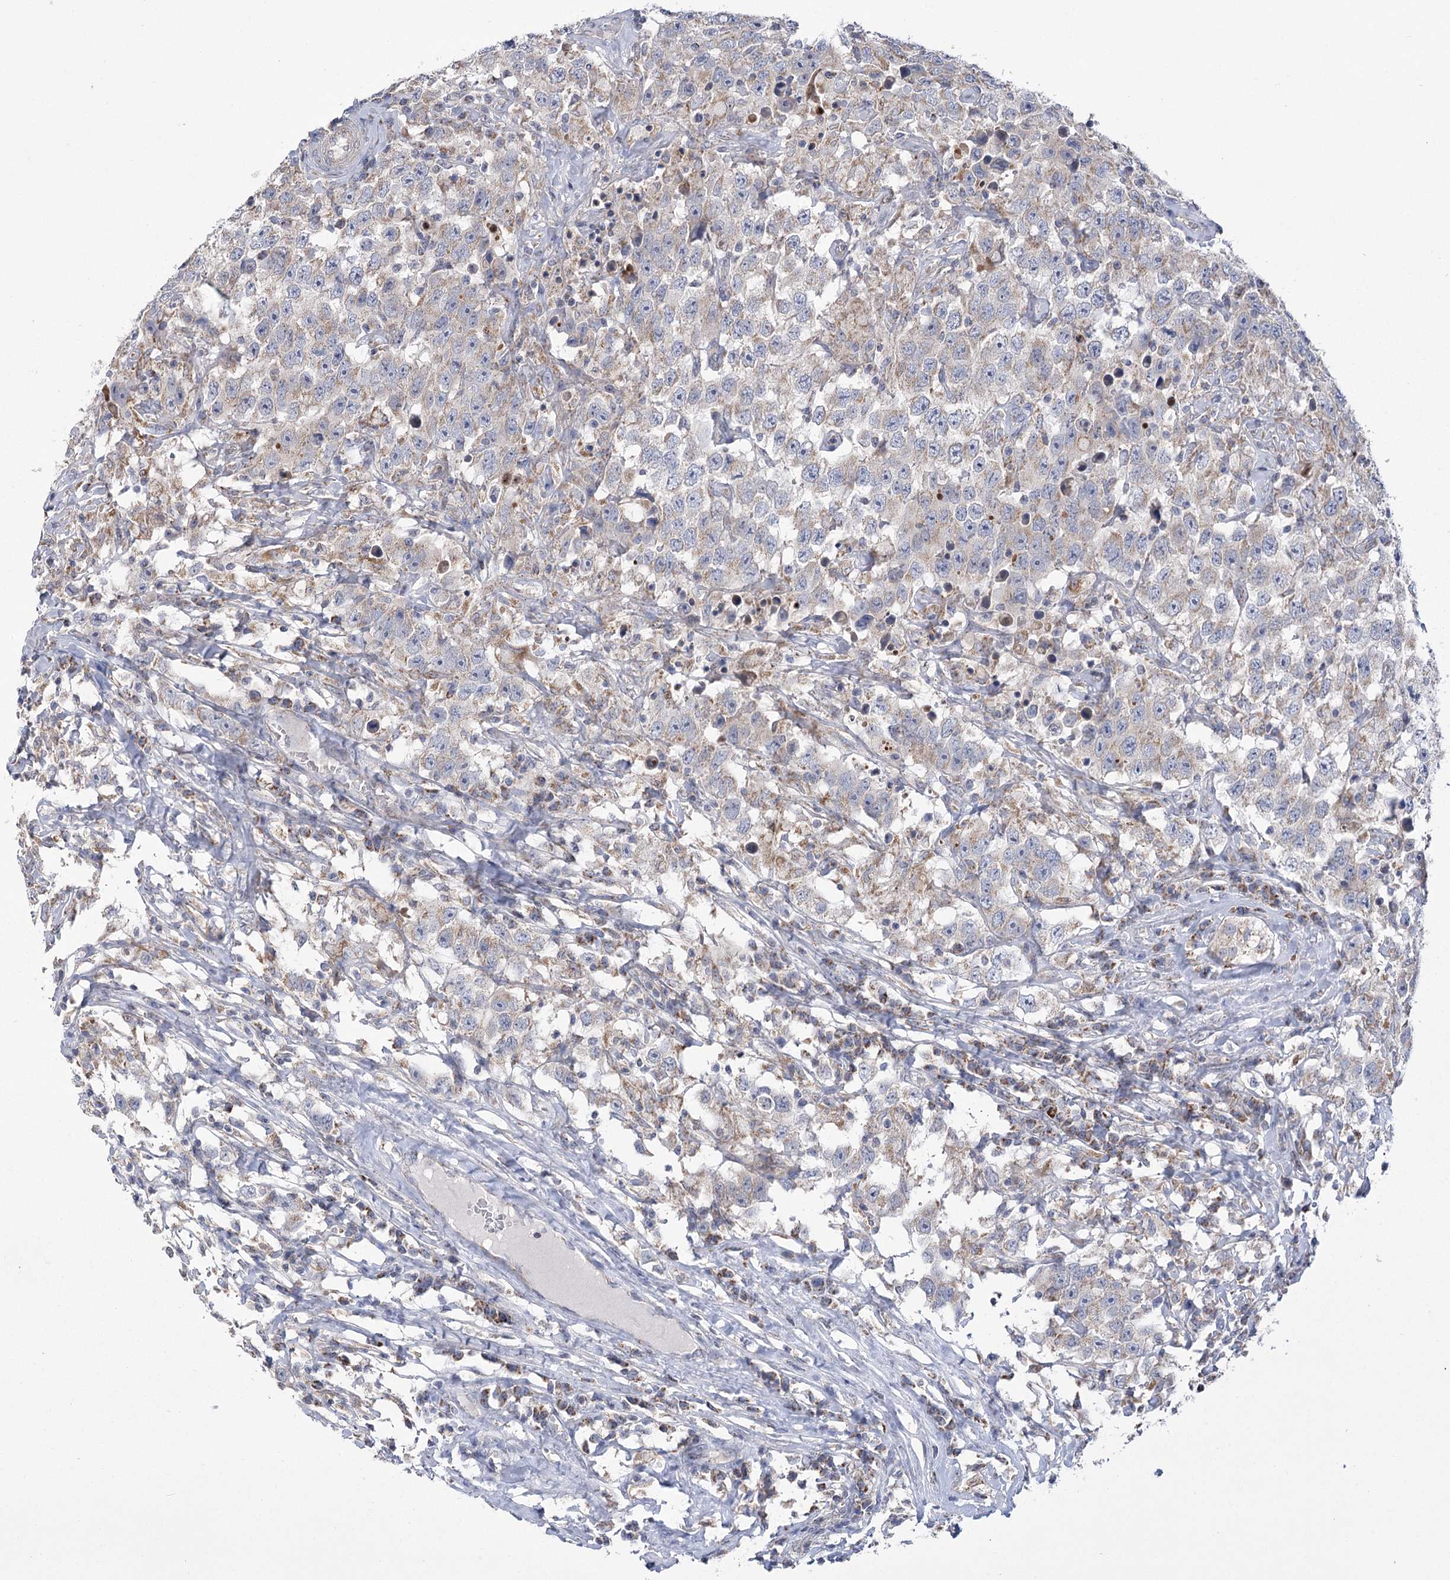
{"staining": {"intensity": "negative", "quantity": "none", "location": "none"}, "tissue": "testis cancer", "cell_type": "Tumor cells", "image_type": "cancer", "snomed": [{"axis": "morphology", "description": "Seminoma, NOS"}, {"axis": "topography", "description": "Testis"}], "caption": "Testis cancer was stained to show a protein in brown. There is no significant staining in tumor cells.", "gene": "PDHB", "patient": {"sex": "male", "age": 41}}